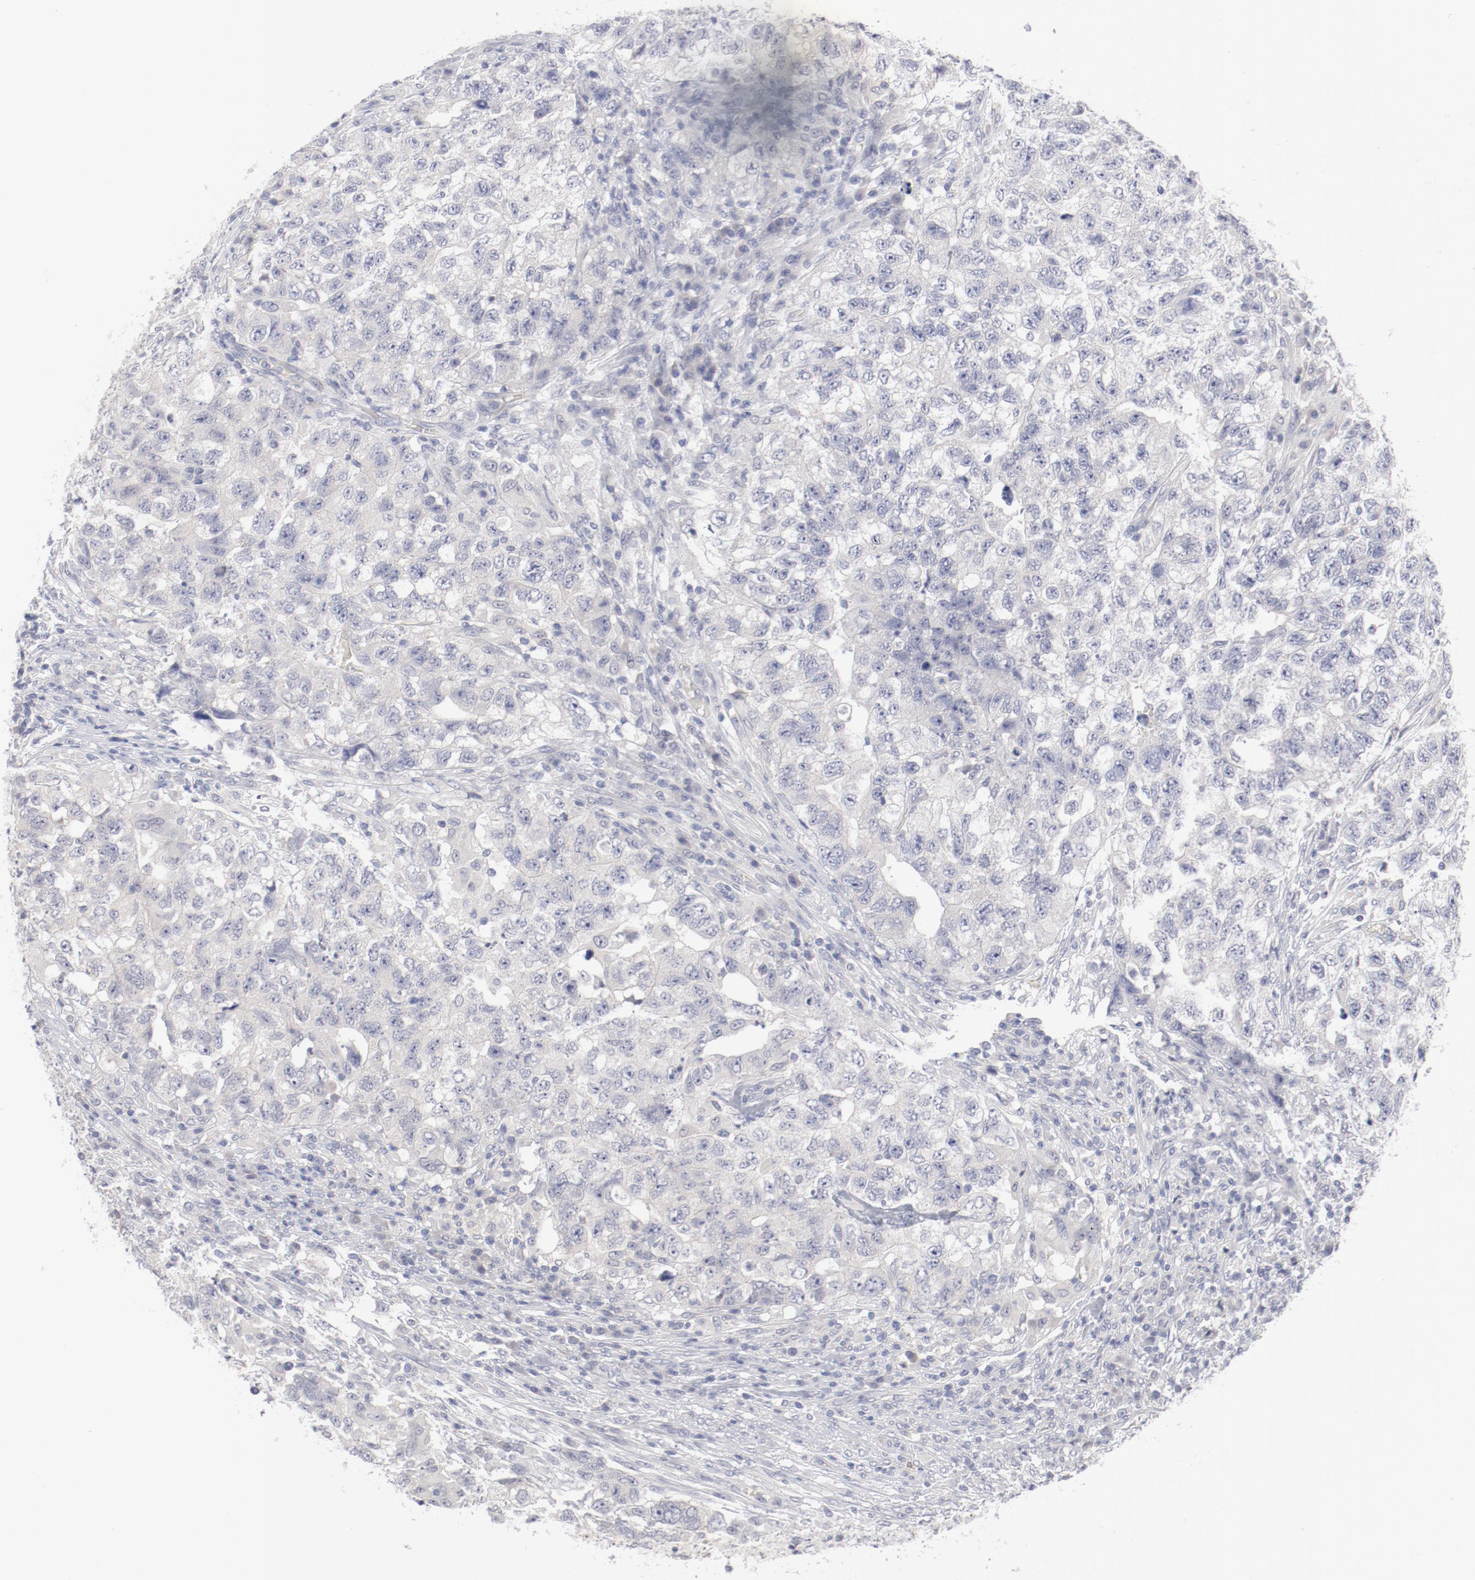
{"staining": {"intensity": "weak", "quantity": "25%-75%", "location": "cytoplasmic/membranous"}, "tissue": "testis cancer", "cell_type": "Tumor cells", "image_type": "cancer", "snomed": [{"axis": "morphology", "description": "Carcinoma, Embryonal, NOS"}, {"axis": "topography", "description": "Testis"}], "caption": "Testis cancer stained with a protein marker demonstrates weak staining in tumor cells.", "gene": "SH3BGR", "patient": {"sex": "male", "age": 21}}